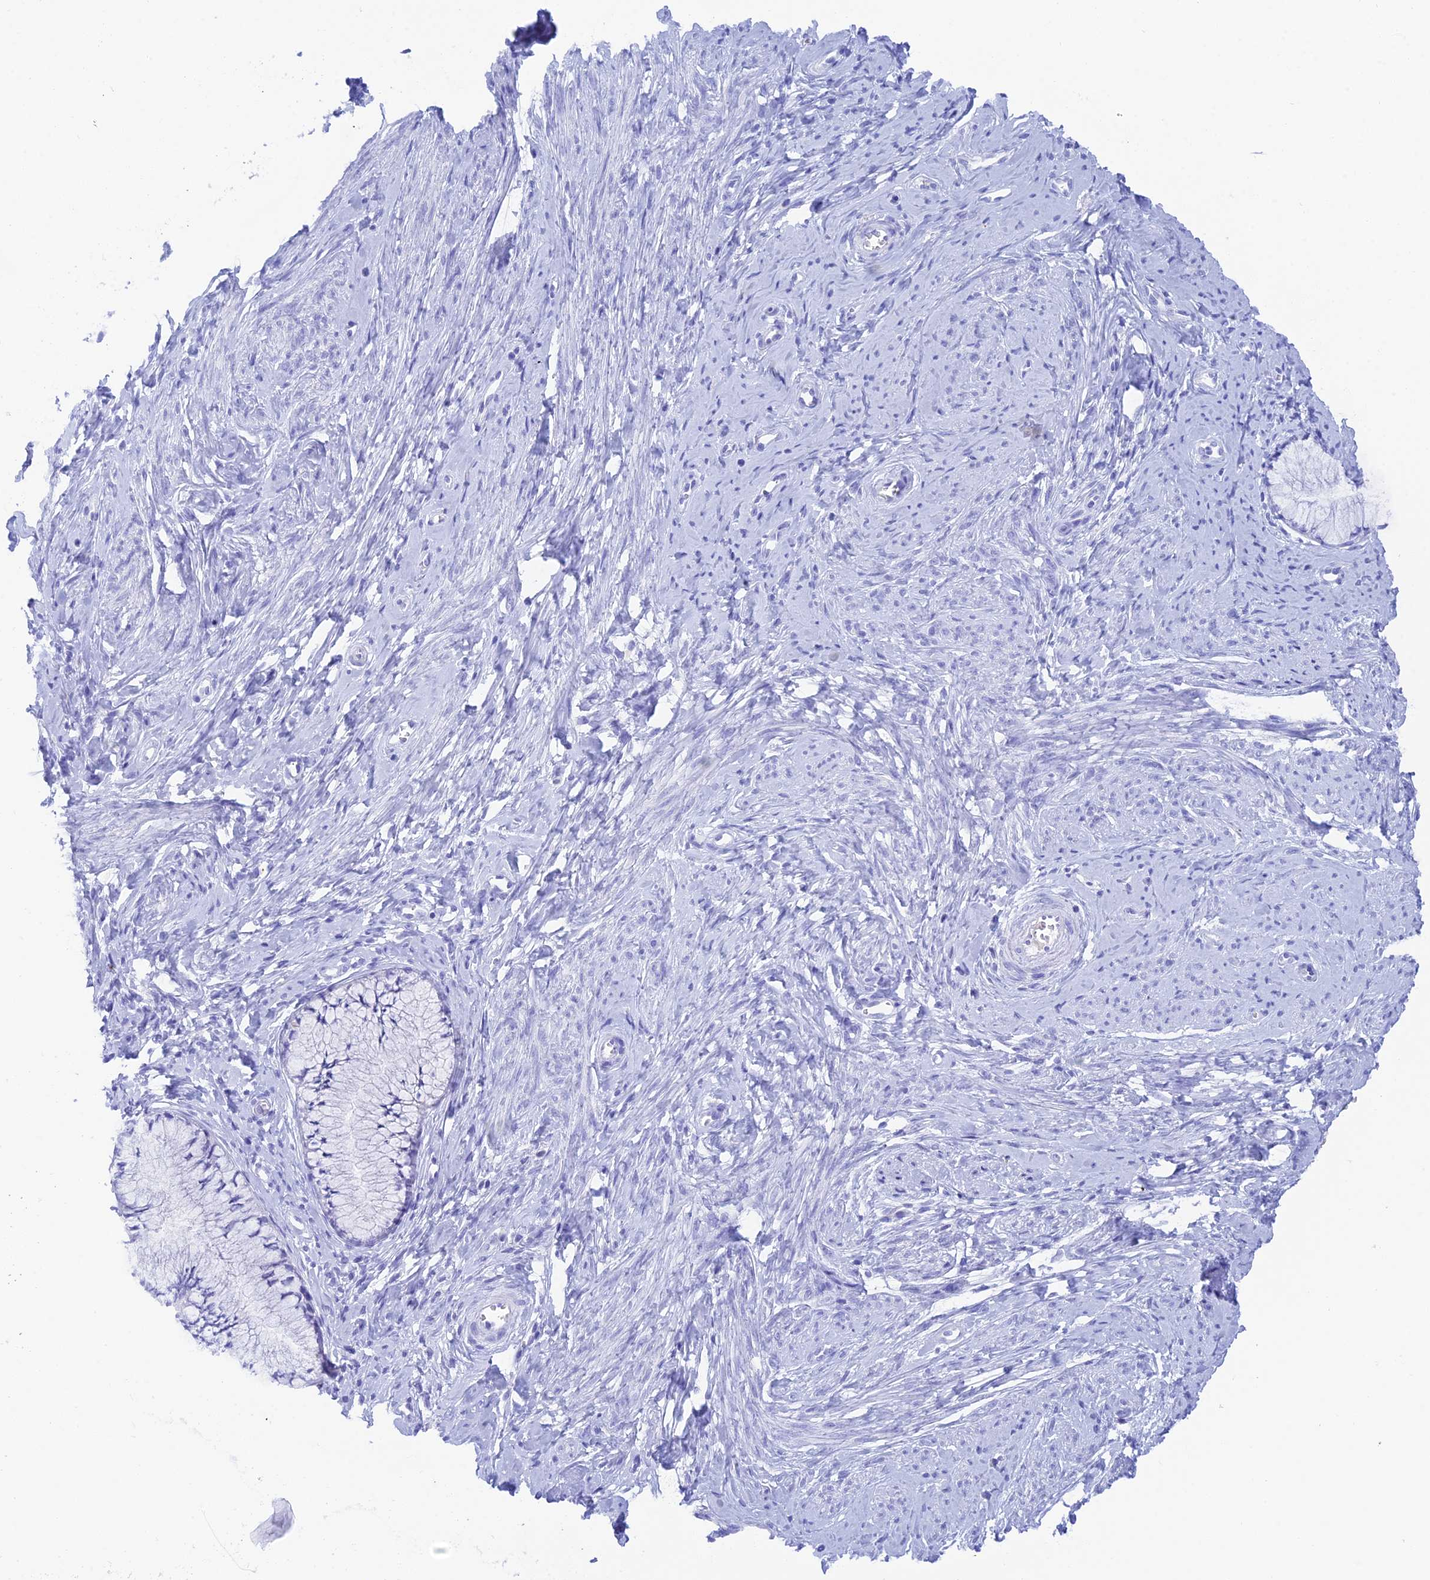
{"staining": {"intensity": "negative", "quantity": "none", "location": "none"}, "tissue": "cervix", "cell_type": "Glandular cells", "image_type": "normal", "snomed": [{"axis": "morphology", "description": "Normal tissue, NOS"}, {"axis": "topography", "description": "Cervix"}], "caption": "The image displays no staining of glandular cells in benign cervix. The staining was performed using DAB (3,3'-diaminobenzidine) to visualize the protein expression in brown, while the nuclei were stained in blue with hematoxylin (Magnification: 20x).", "gene": "REG1A", "patient": {"sex": "female", "age": 42}}